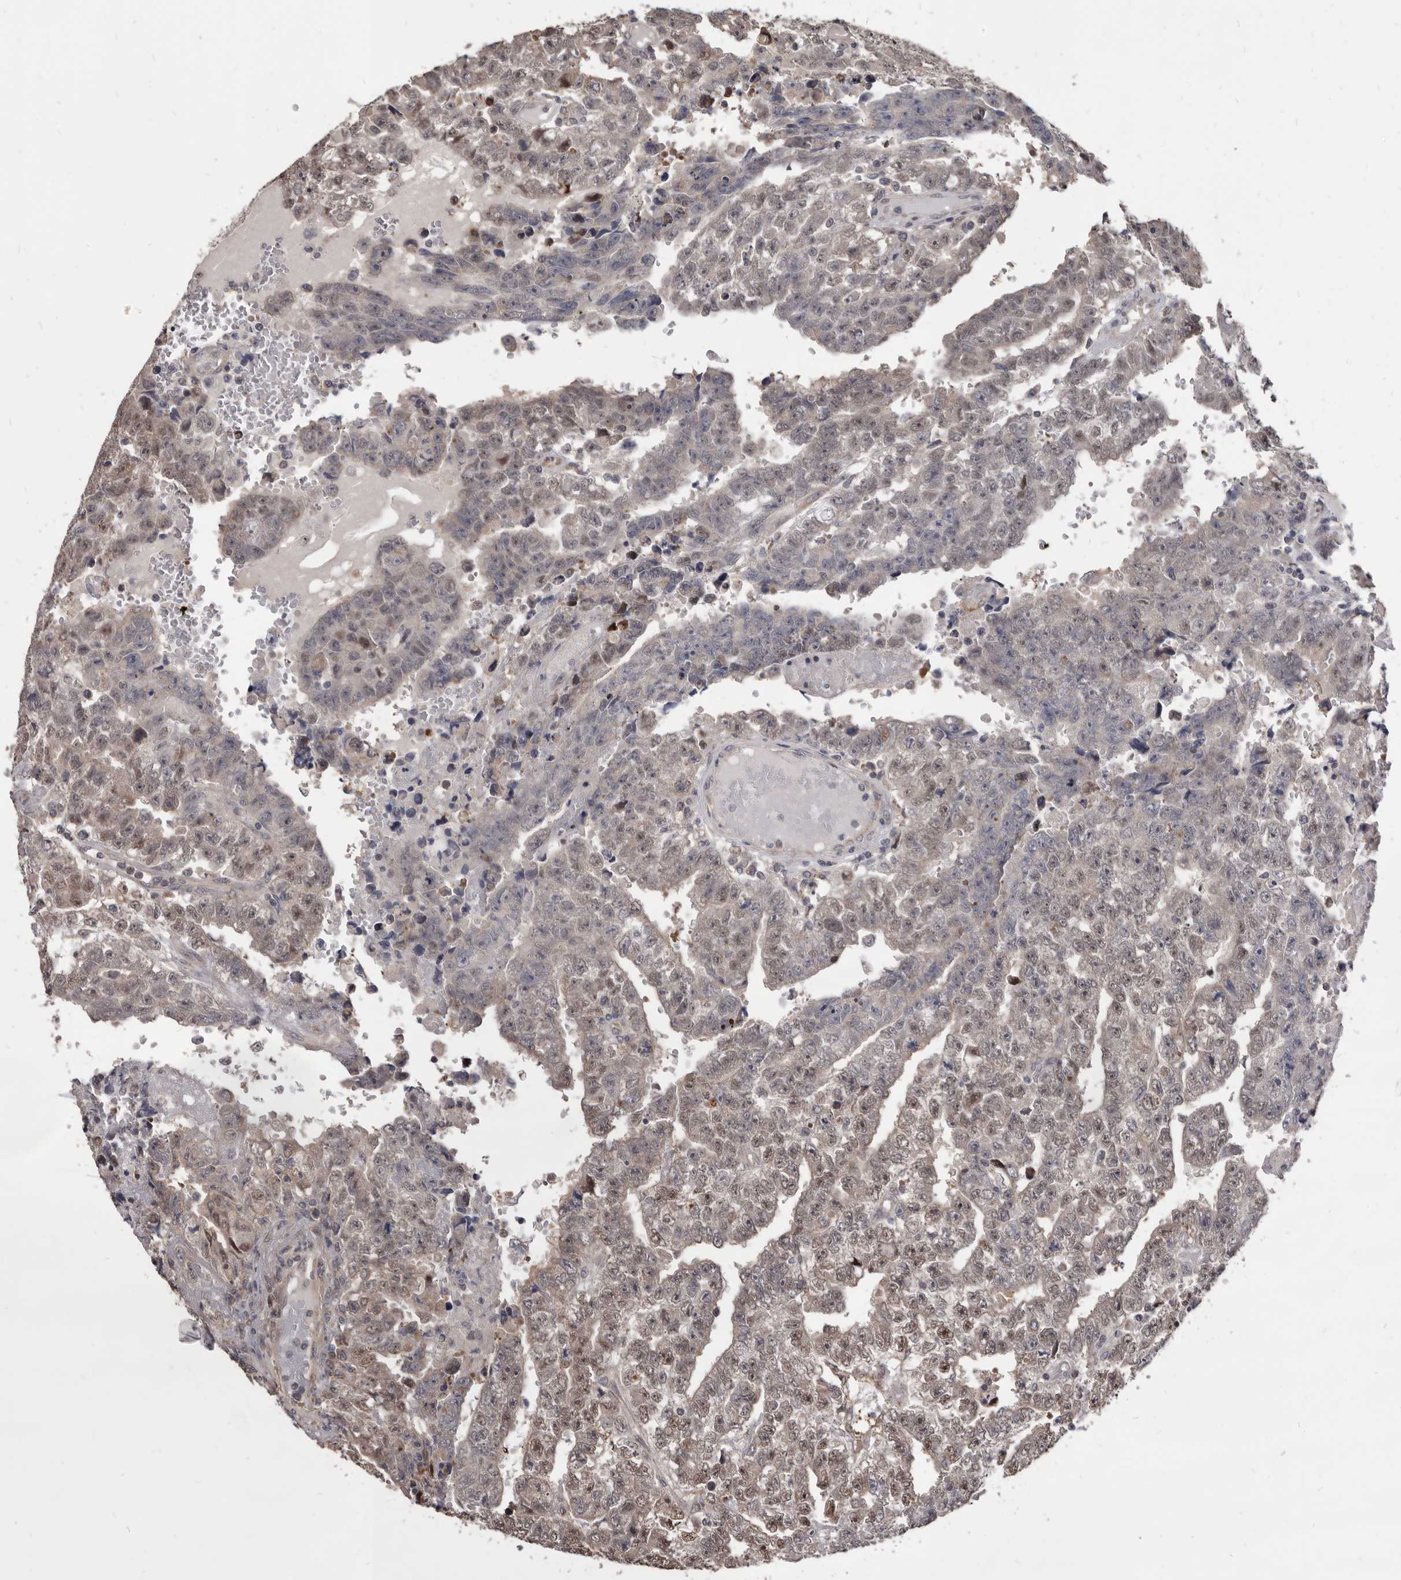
{"staining": {"intensity": "weak", "quantity": "25%-75%", "location": "nuclear"}, "tissue": "testis cancer", "cell_type": "Tumor cells", "image_type": "cancer", "snomed": [{"axis": "morphology", "description": "Carcinoma, Embryonal, NOS"}, {"axis": "topography", "description": "Testis"}], "caption": "Protein staining demonstrates weak nuclear staining in about 25%-75% of tumor cells in testis cancer (embryonal carcinoma).", "gene": "MAP3K14", "patient": {"sex": "male", "age": 25}}